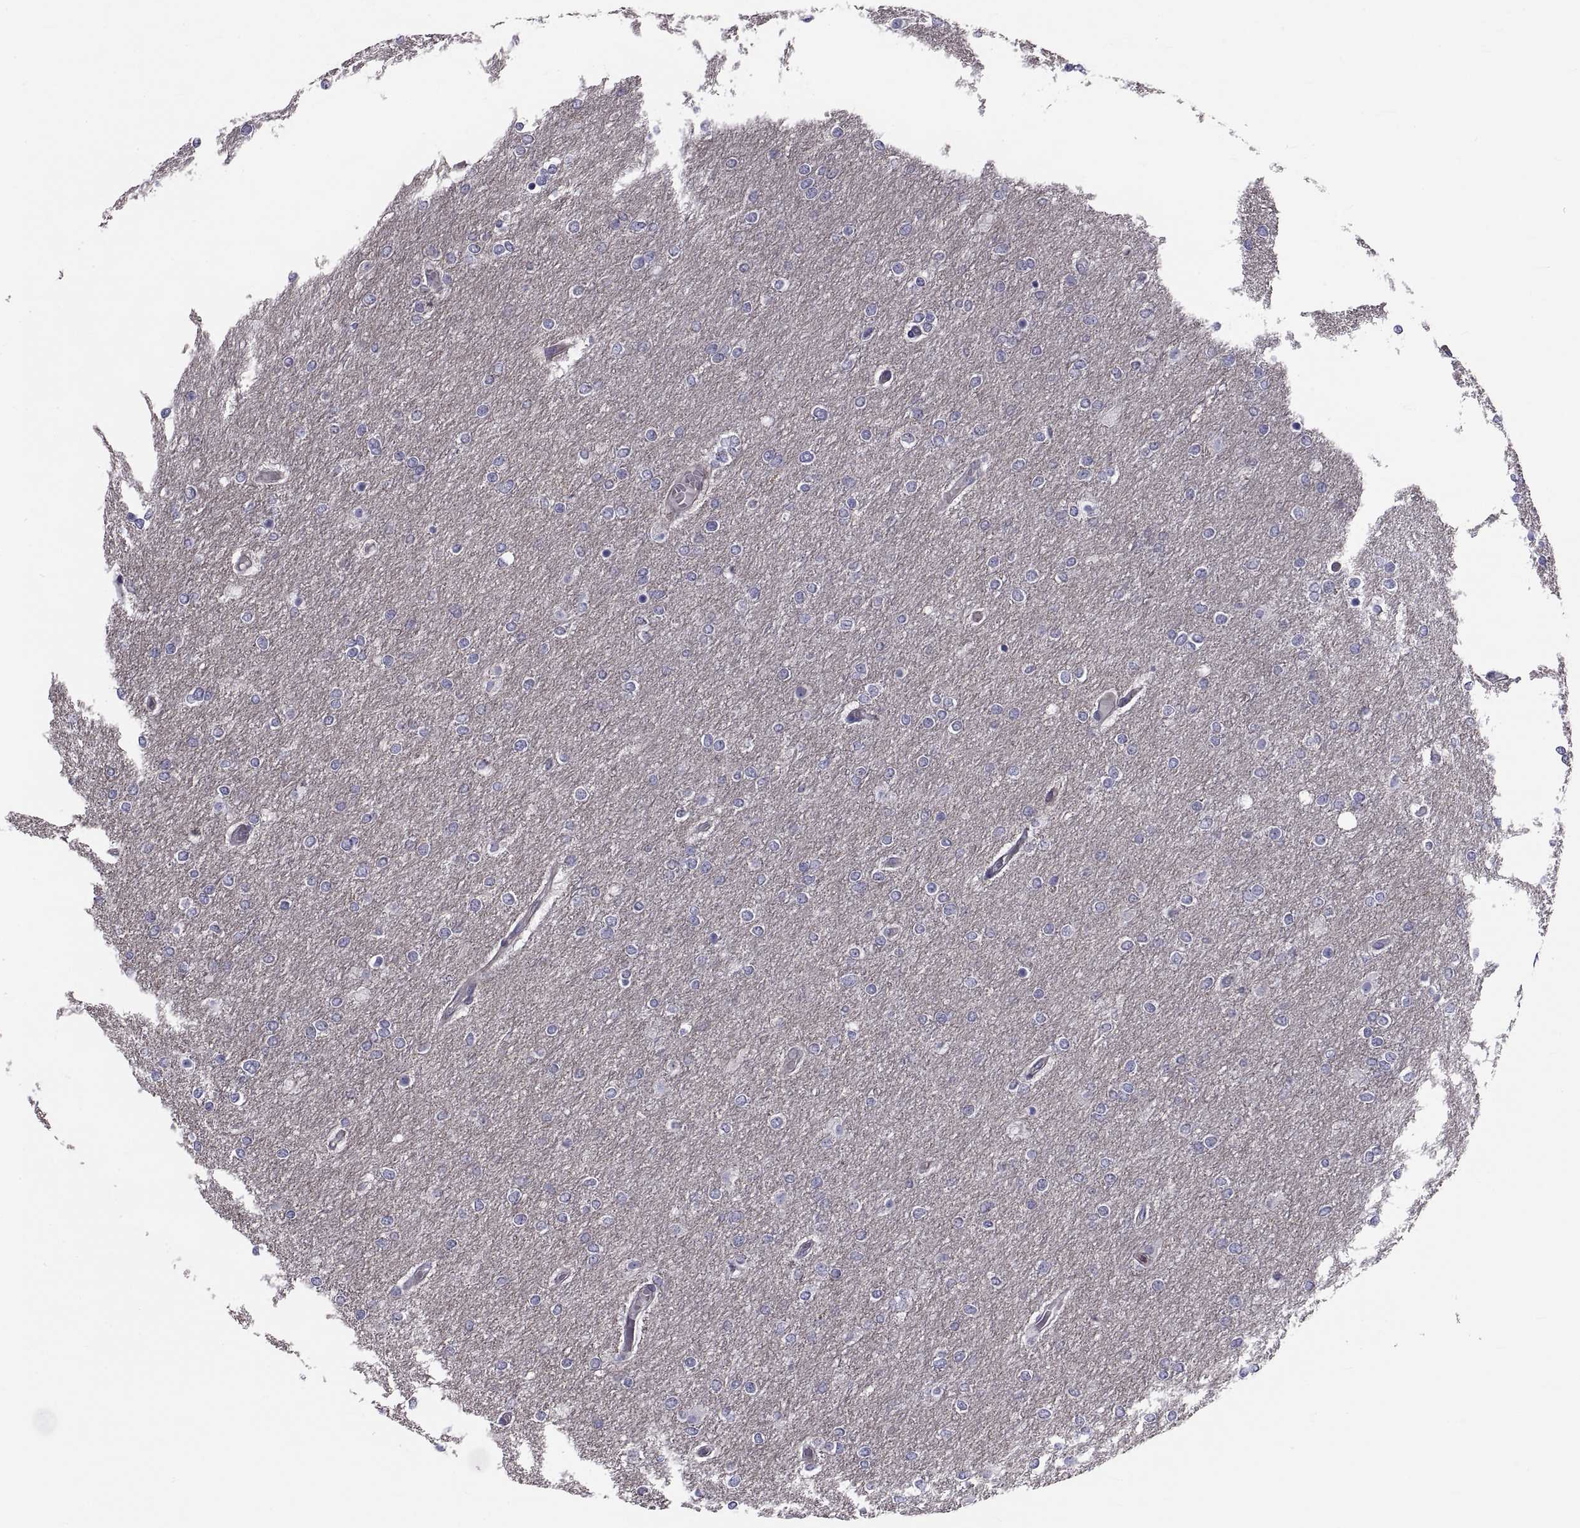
{"staining": {"intensity": "negative", "quantity": "none", "location": "none"}, "tissue": "glioma", "cell_type": "Tumor cells", "image_type": "cancer", "snomed": [{"axis": "morphology", "description": "Glioma, malignant, High grade"}, {"axis": "topography", "description": "Brain"}], "caption": "IHC micrograph of neoplastic tissue: glioma stained with DAB (3,3'-diaminobenzidine) shows no significant protein expression in tumor cells. (Immunohistochemistry, brightfield microscopy, high magnification).", "gene": "ANO1", "patient": {"sex": "female", "age": 61}}